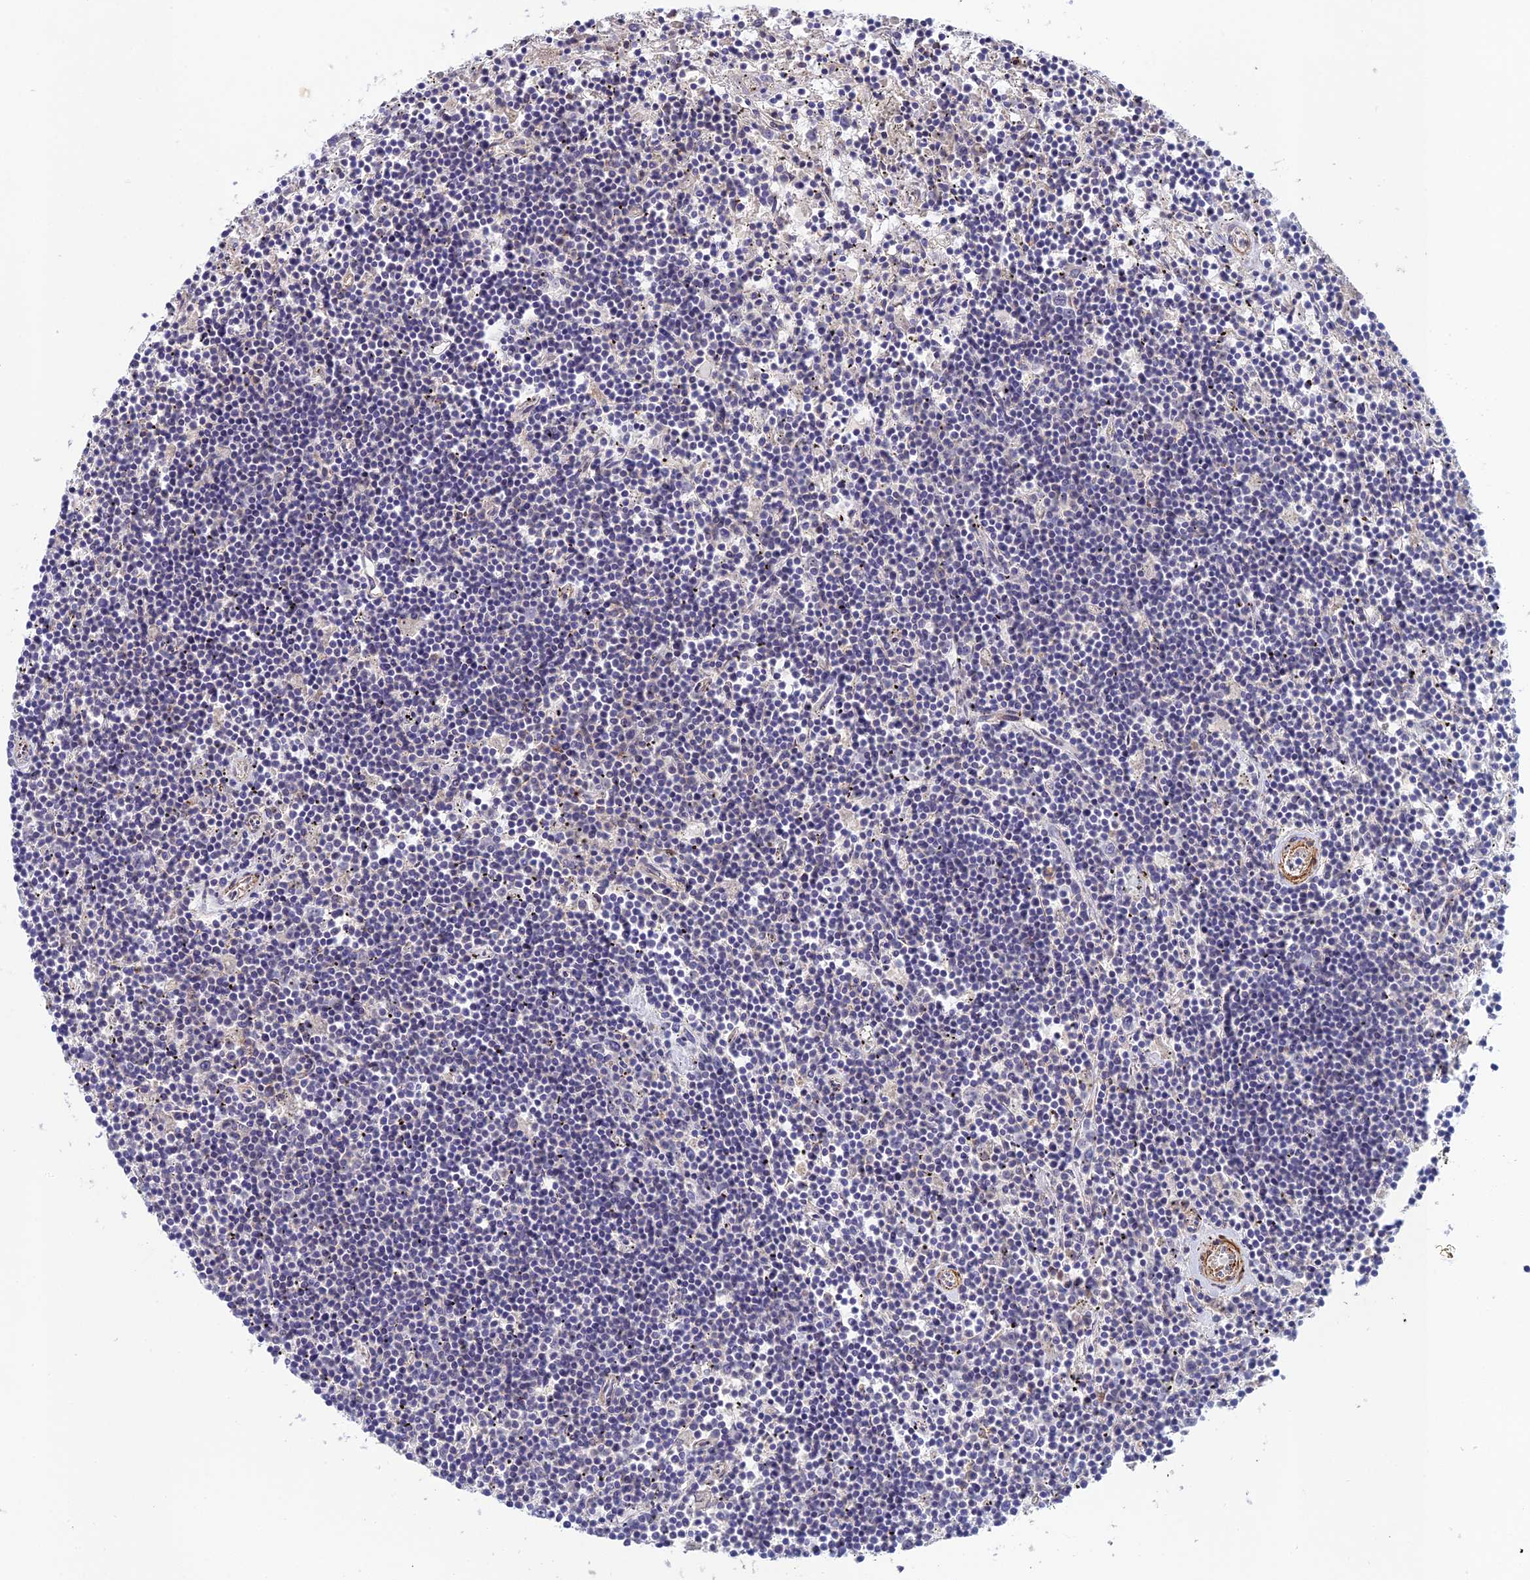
{"staining": {"intensity": "negative", "quantity": "none", "location": "none"}, "tissue": "lymphoma", "cell_type": "Tumor cells", "image_type": "cancer", "snomed": [{"axis": "morphology", "description": "Malignant lymphoma, non-Hodgkin's type, Low grade"}, {"axis": "topography", "description": "Spleen"}], "caption": "The histopathology image displays no staining of tumor cells in low-grade malignant lymphoma, non-Hodgkin's type. The staining is performed using DAB (3,3'-diaminobenzidine) brown chromogen with nuclei counter-stained in using hematoxylin.", "gene": "RALGAPA2", "patient": {"sex": "male", "age": 76}}